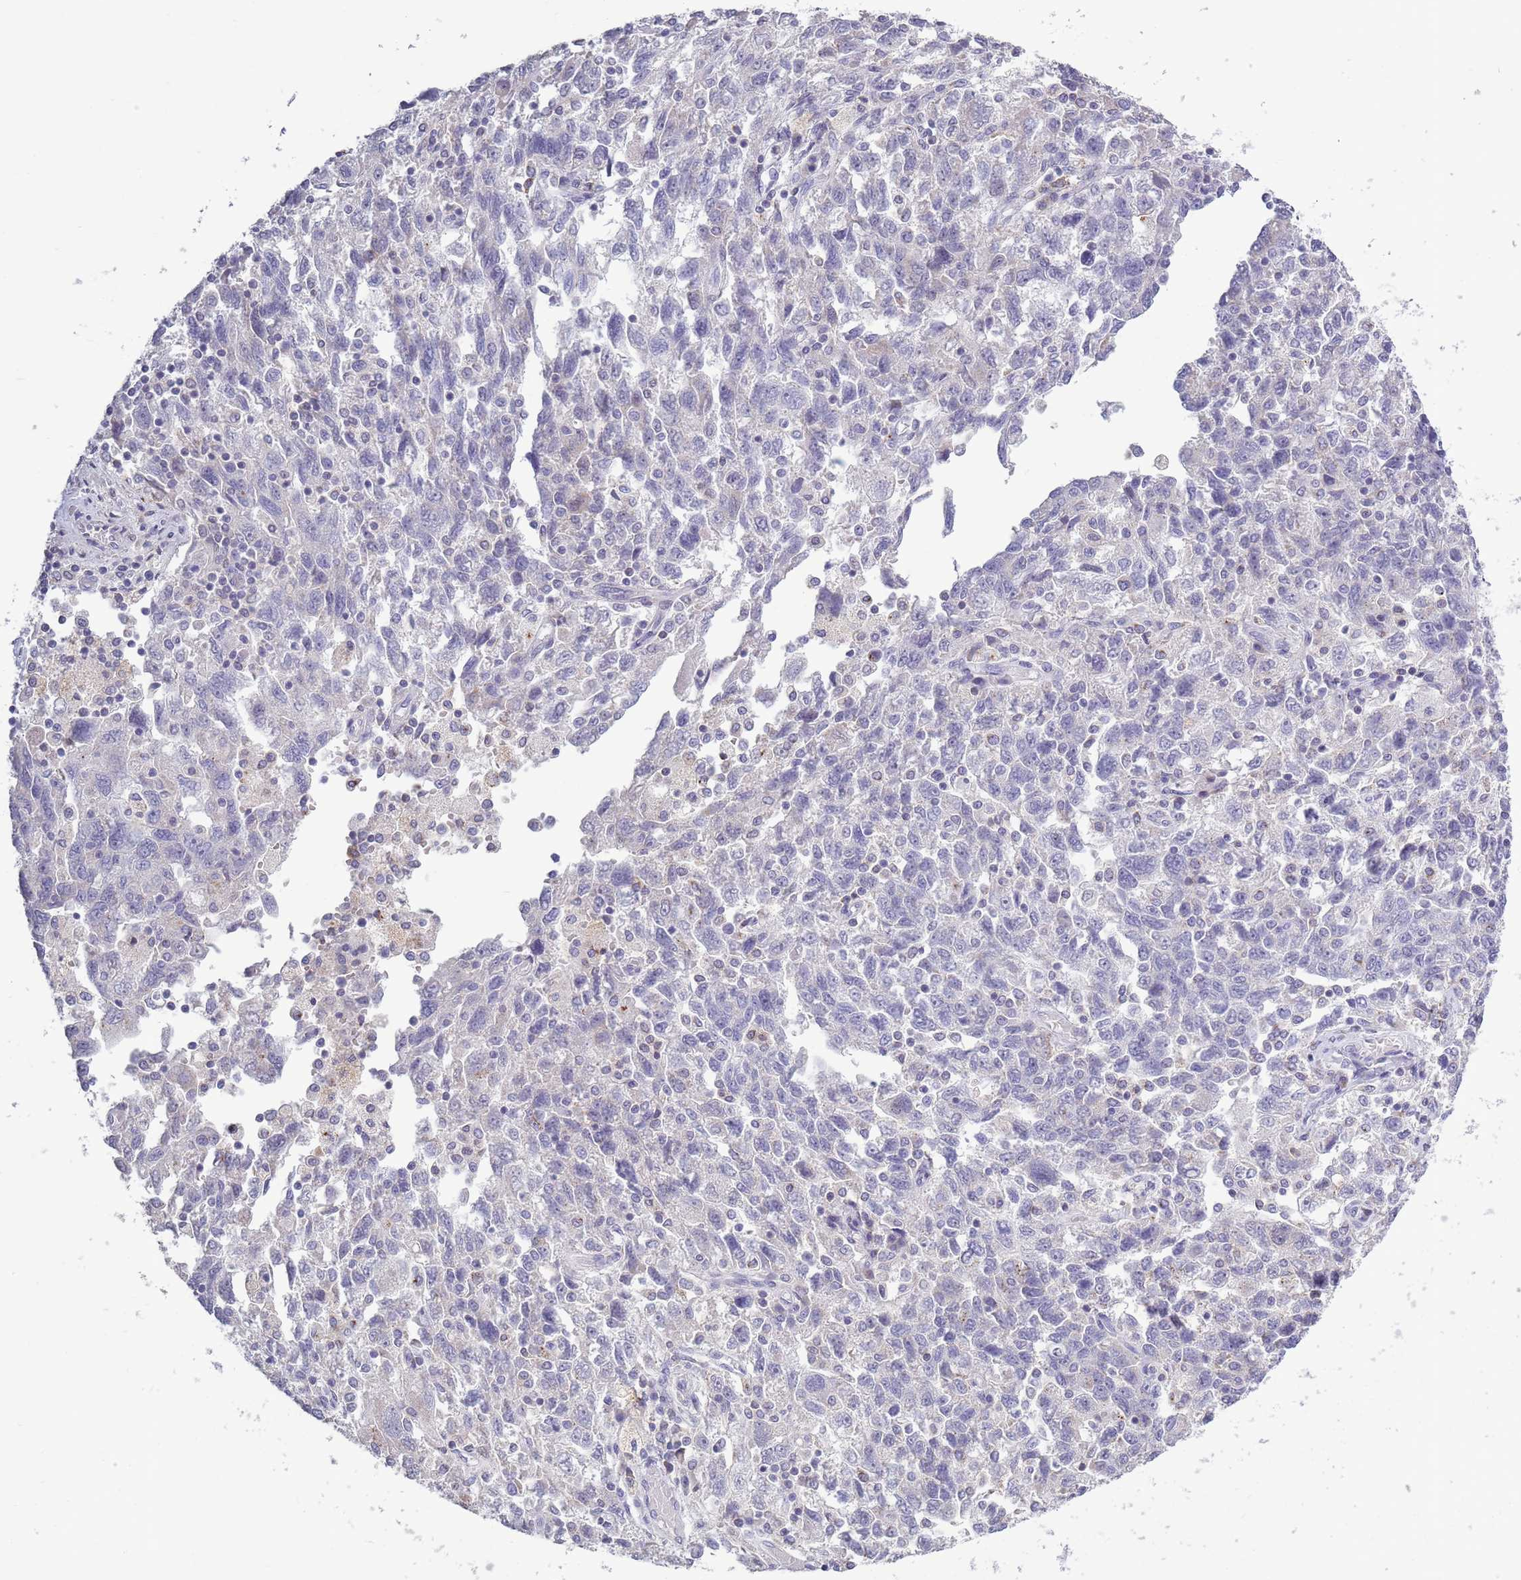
{"staining": {"intensity": "negative", "quantity": "none", "location": "none"}, "tissue": "ovarian cancer", "cell_type": "Tumor cells", "image_type": "cancer", "snomed": [{"axis": "morphology", "description": "Carcinoma, NOS"}, {"axis": "morphology", "description": "Cystadenocarcinoma, serous, NOS"}, {"axis": "topography", "description": "Ovary"}], "caption": "Ovarian cancer stained for a protein using IHC displays no positivity tumor cells.", "gene": "ACSBG1", "patient": {"sex": "female", "age": 69}}